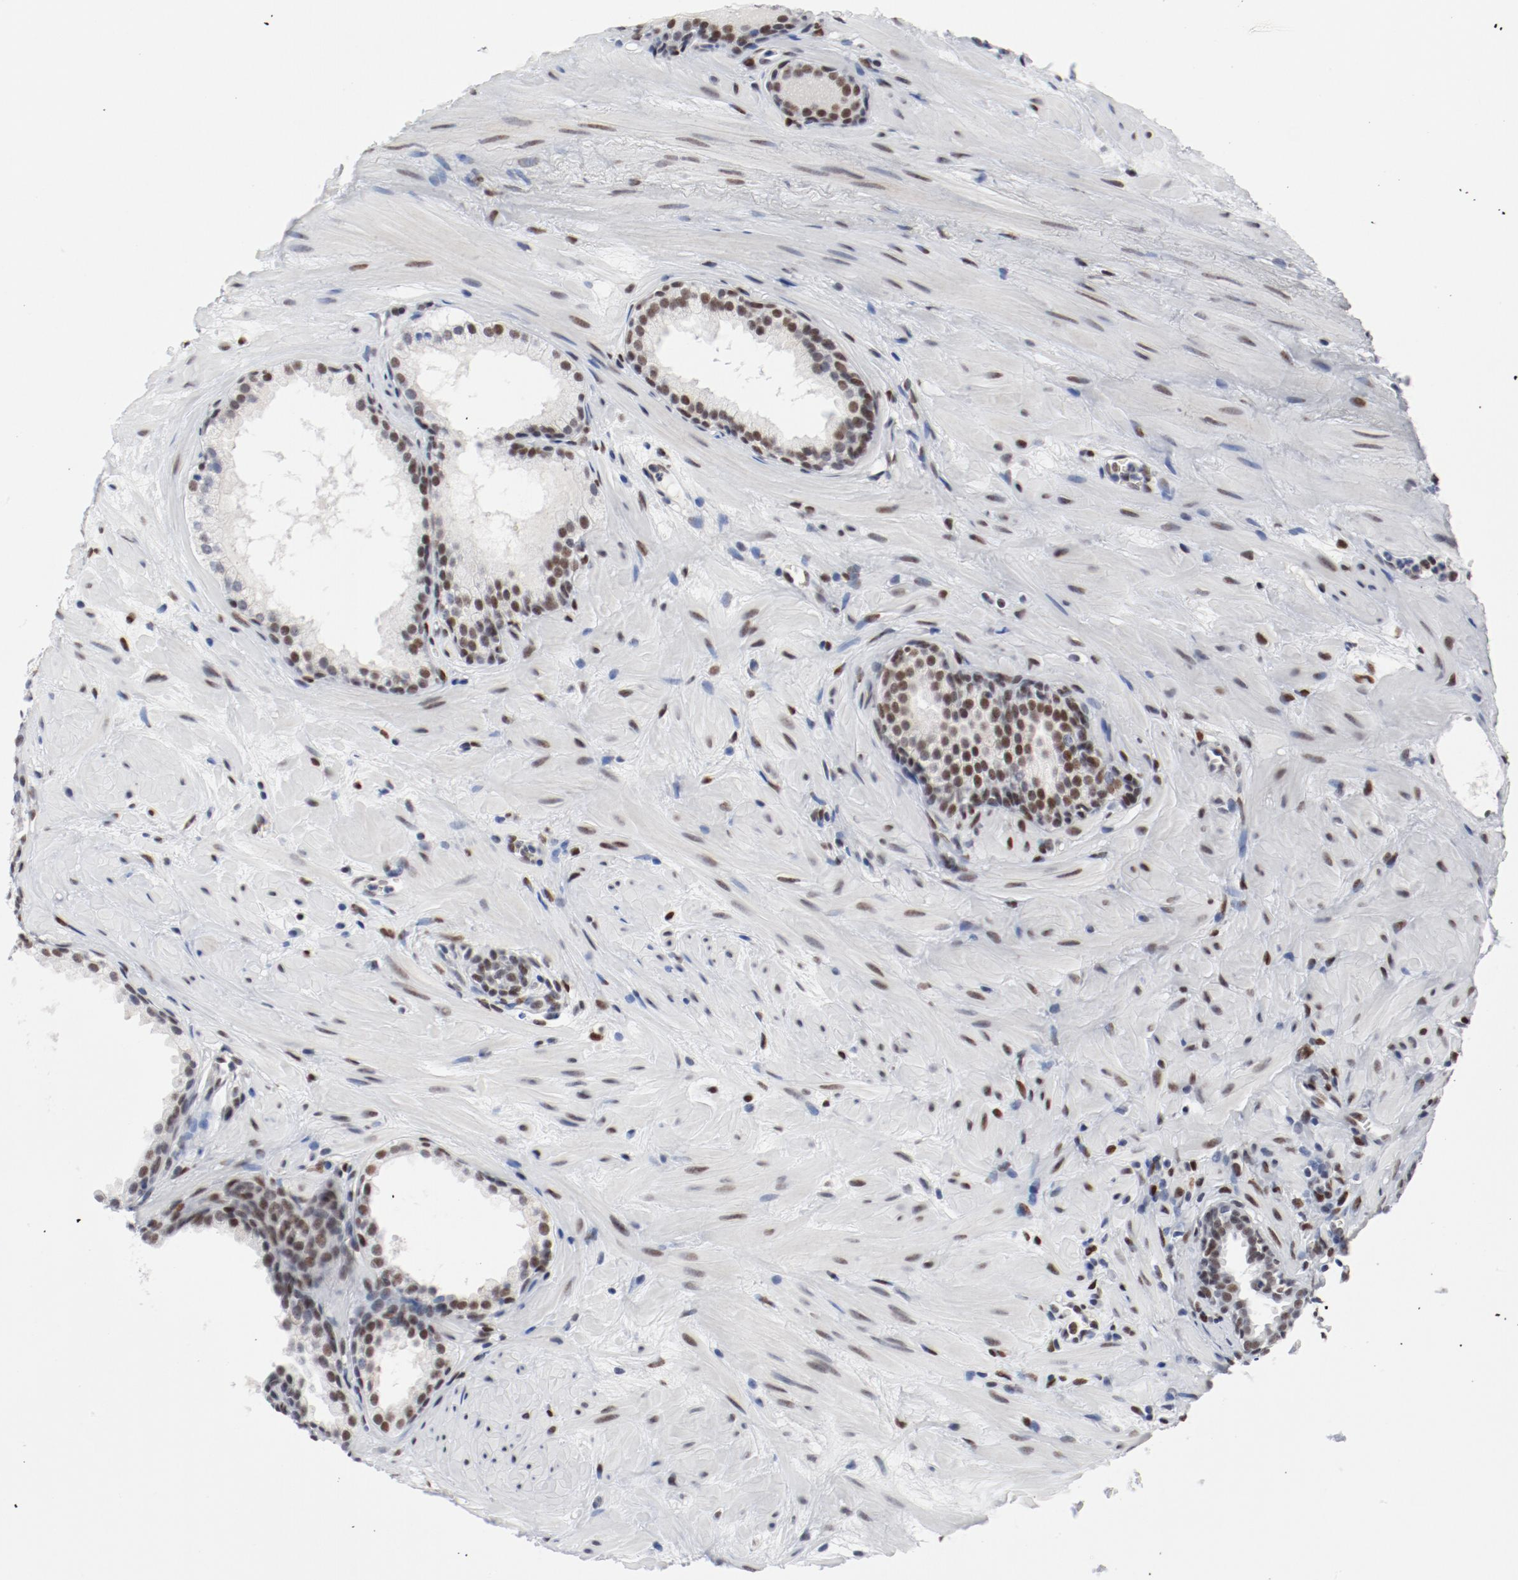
{"staining": {"intensity": "moderate", "quantity": ">75%", "location": "nuclear"}, "tissue": "prostate cancer", "cell_type": "Tumor cells", "image_type": "cancer", "snomed": [{"axis": "morphology", "description": "Adenocarcinoma, Low grade"}, {"axis": "topography", "description": "Prostate"}], "caption": "A brown stain highlights moderate nuclear expression of a protein in human prostate adenocarcinoma (low-grade) tumor cells.", "gene": "ARNT", "patient": {"sex": "male", "age": 57}}